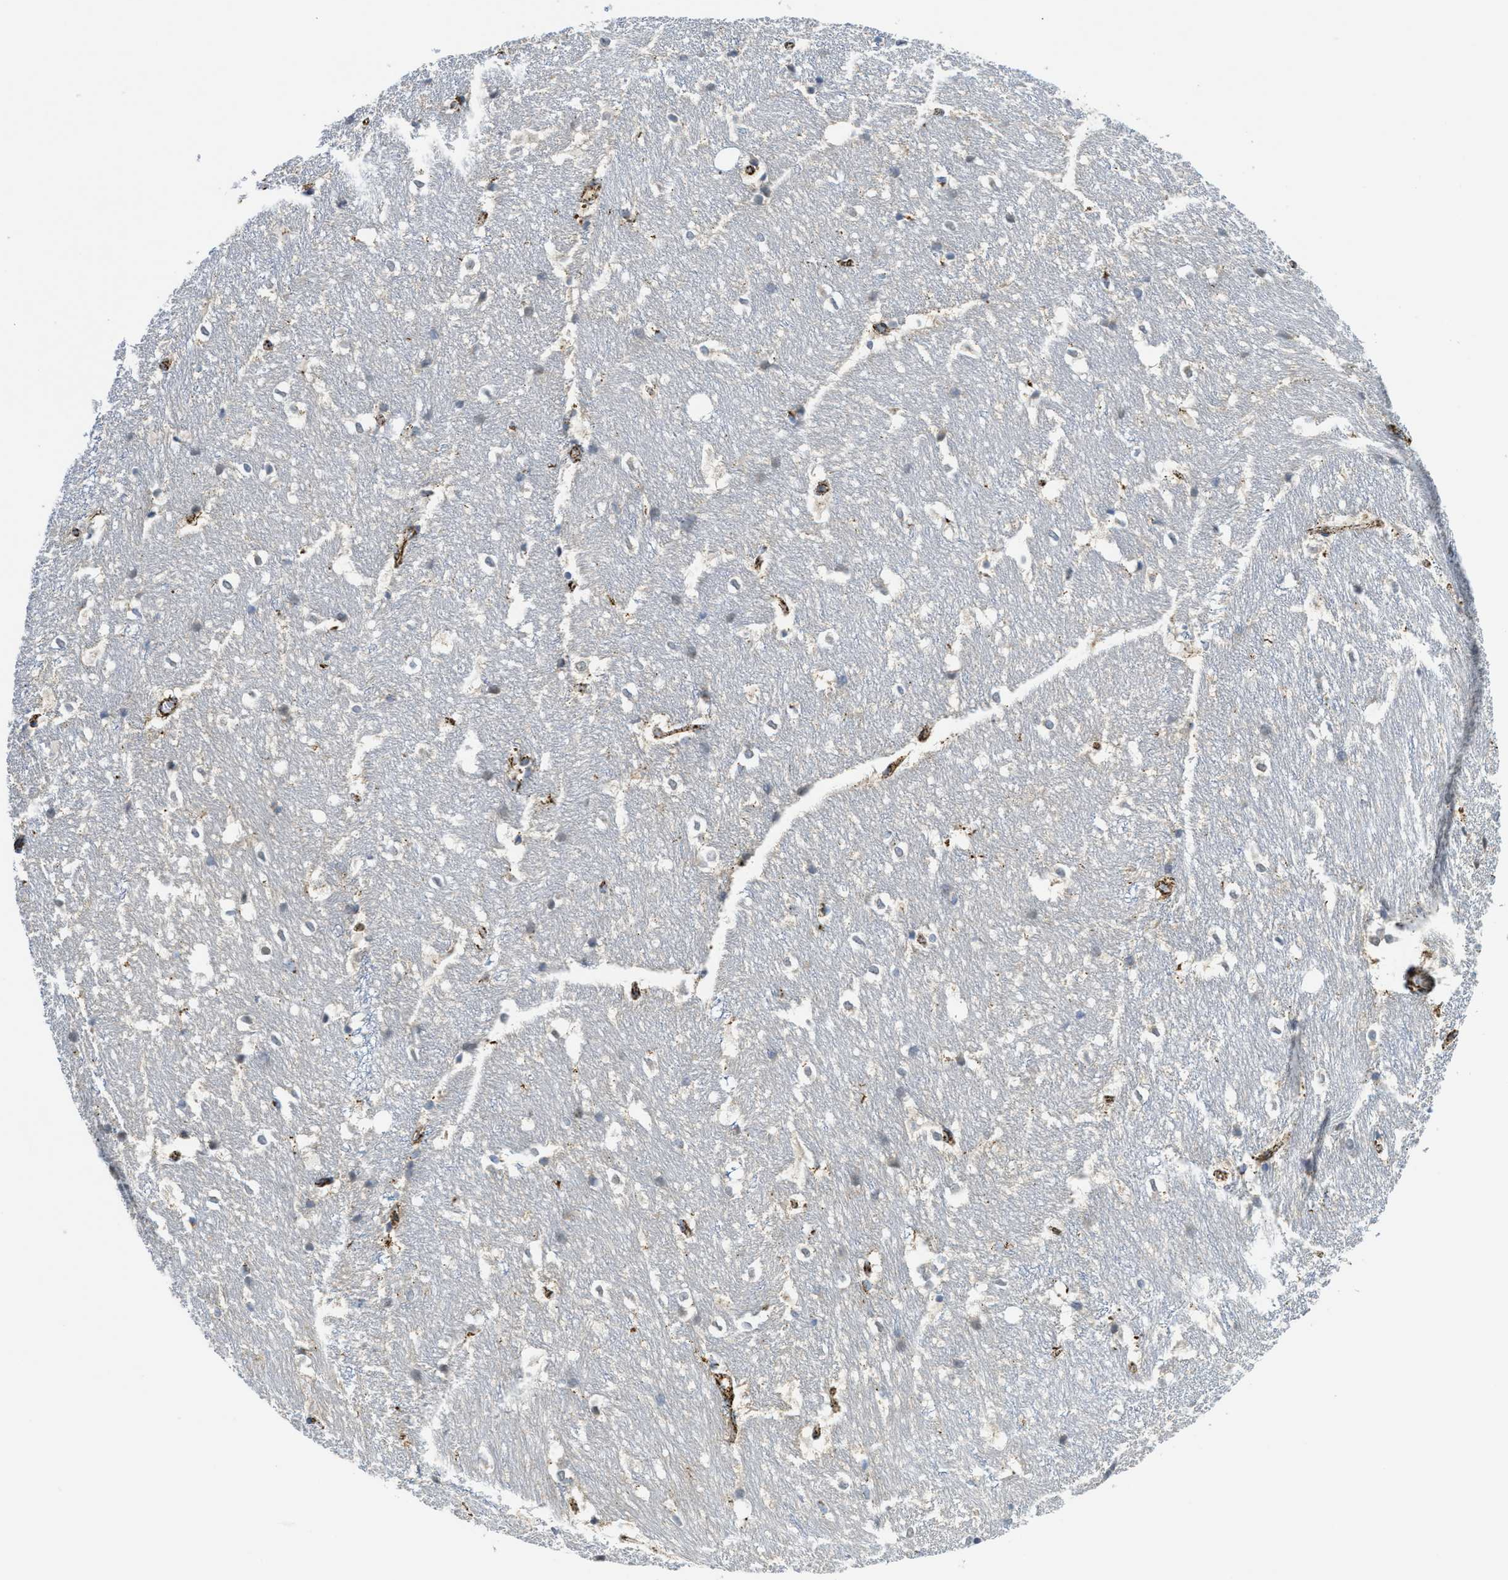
{"staining": {"intensity": "negative", "quantity": "none", "location": "none"}, "tissue": "hippocampus", "cell_type": "Glial cells", "image_type": "normal", "snomed": [{"axis": "morphology", "description": "Normal tissue, NOS"}, {"axis": "topography", "description": "Hippocampus"}], "caption": "An immunohistochemistry photomicrograph of unremarkable hippocampus is shown. There is no staining in glial cells of hippocampus.", "gene": "SQOR", "patient": {"sex": "female", "age": 19}}